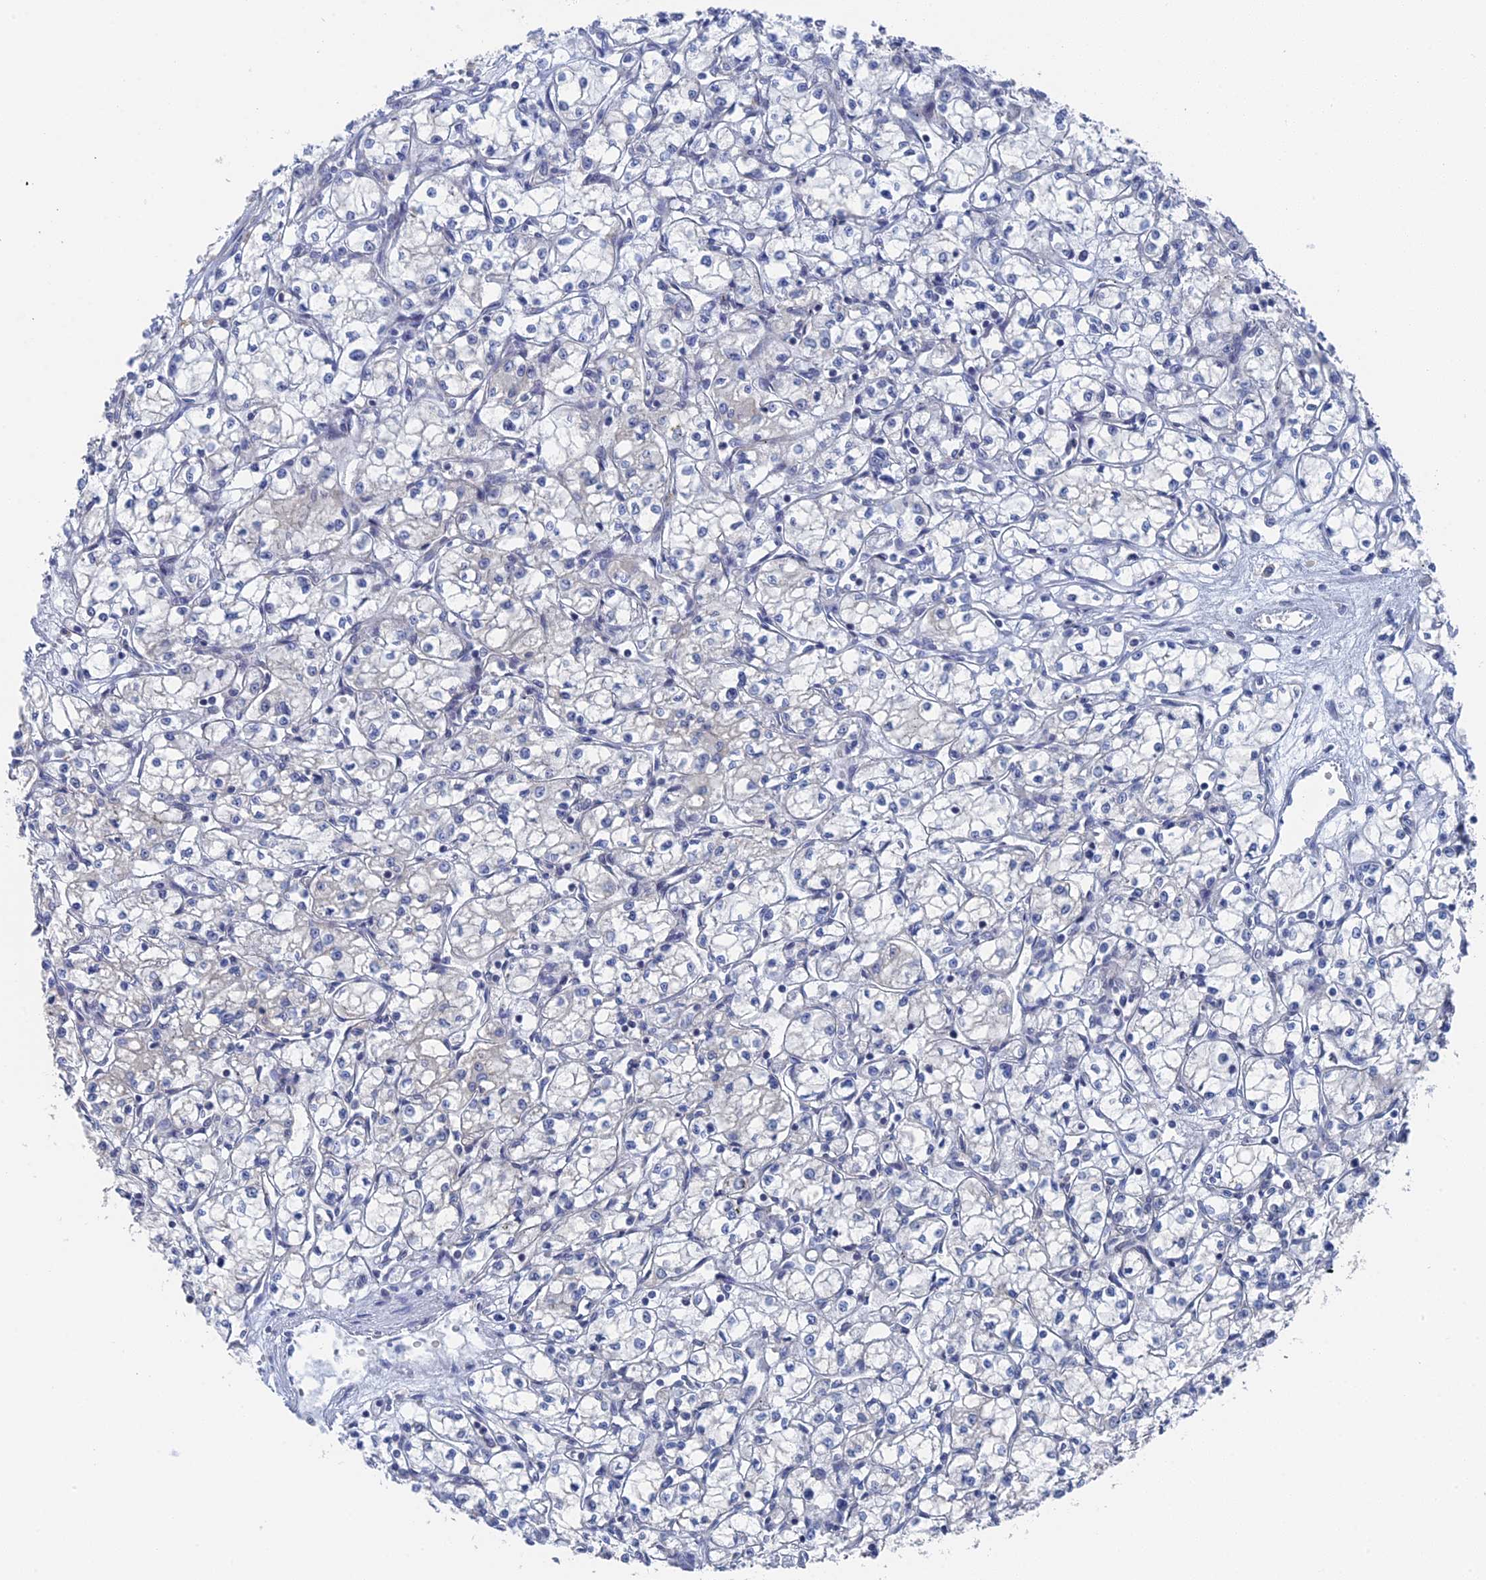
{"staining": {"intensity": "negative", "quantity": "none", "location": "none"}, "tissue": "renal cancer", "cell_type": "Tumor cells", "image_type": "cancer", "snomed": [{"axis": "morphology", "description": "Adenocarcinoma, NOS"}, {"axis": "topography", "description": "Kidney"}], "caption": "Tumor cells show no significant protein staining in renal cancer.", "gene": "TSSC4", "patient": {"sex": "male", "age": 59}}